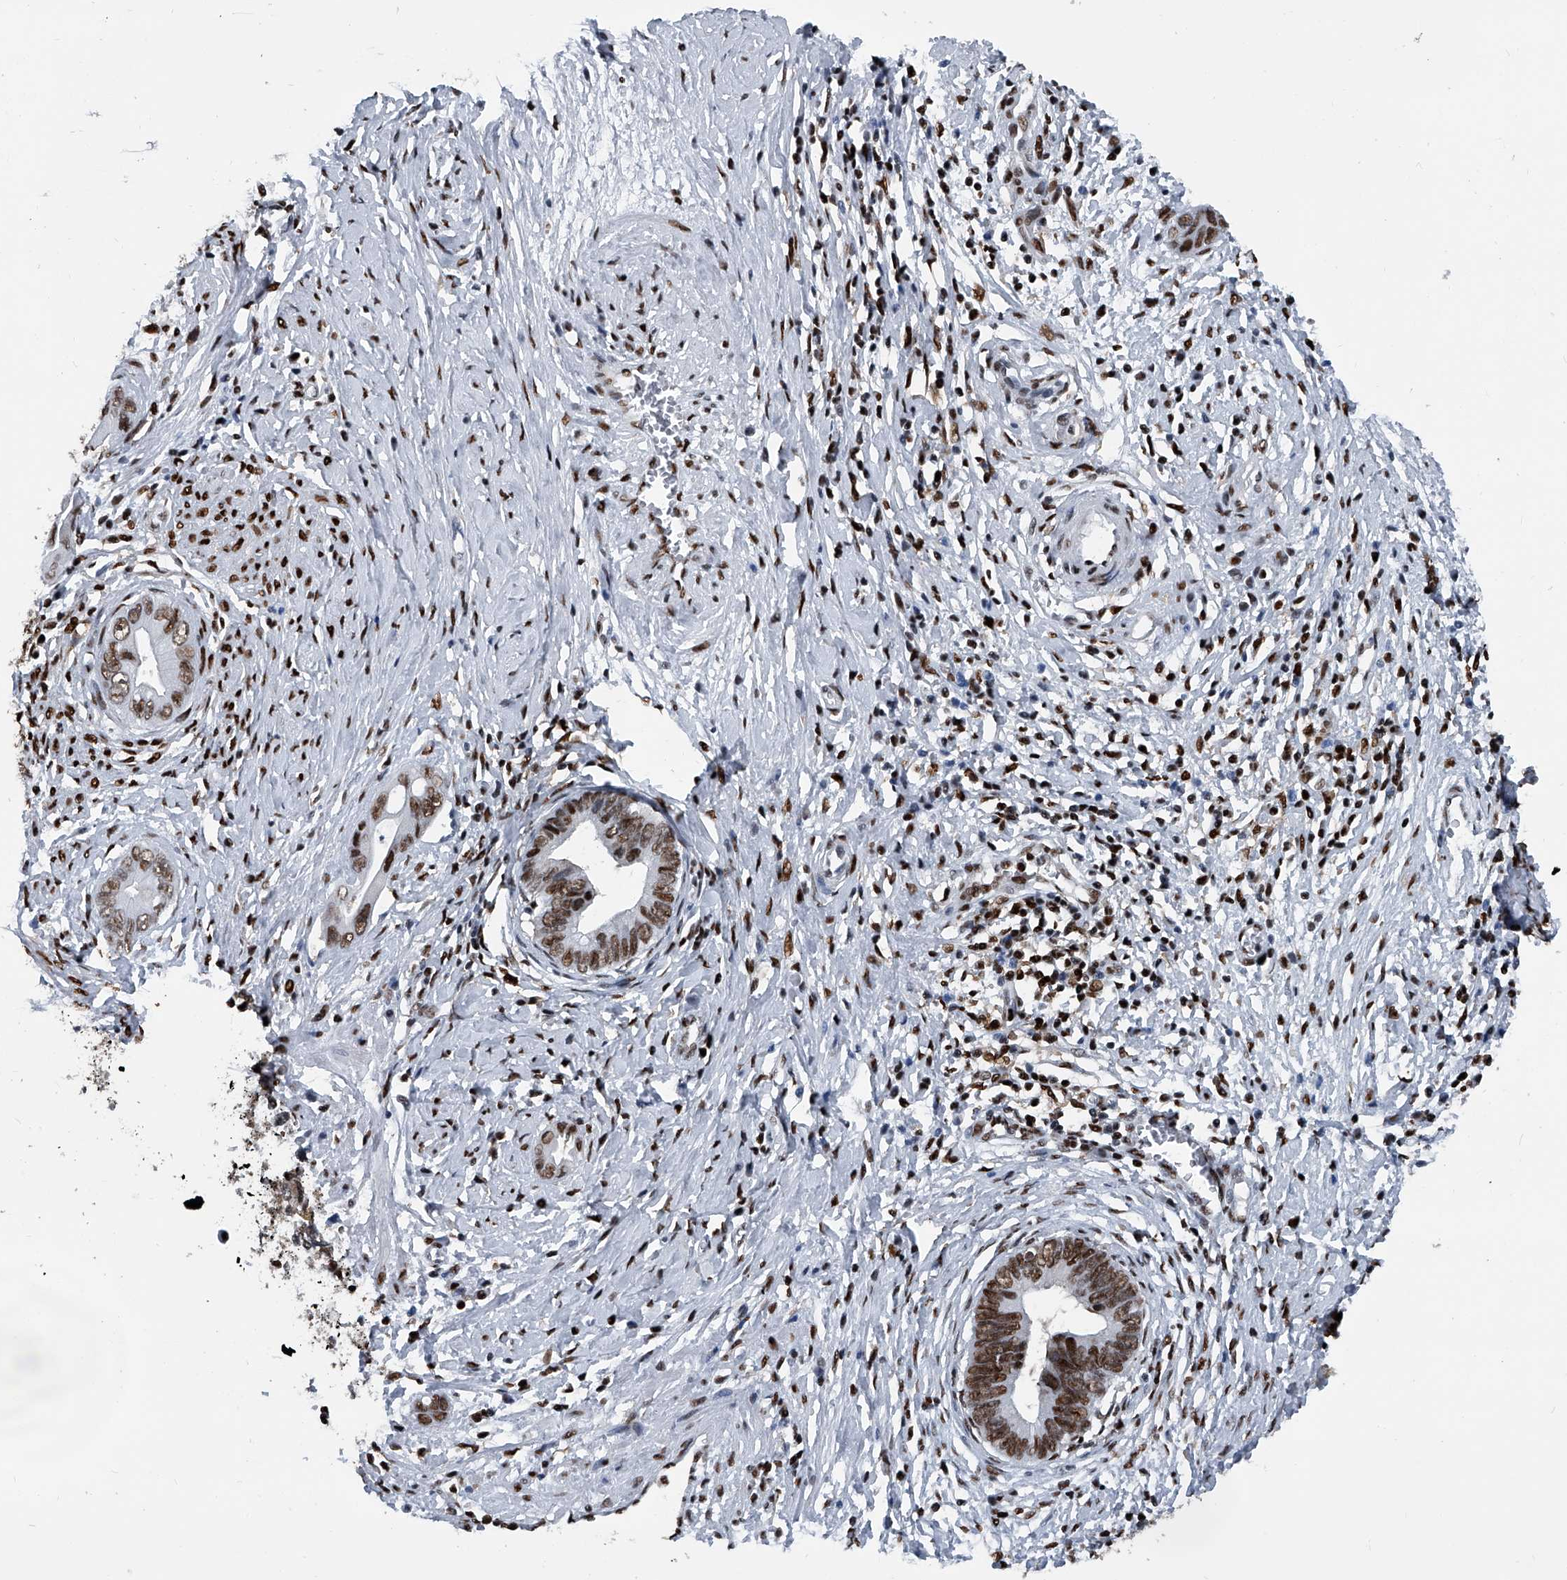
{"staining": {"intensity": "moderate", "quantity": ">75%", "location": "nuclear"}, "tissue": "cervical cancer", "cell_type": "Tumor cells", "image_type": "cancer", "snomed": [{"axis": "morphology", "description": "Adenocarcinoma, NOS"}, {"axis": "topography", "description": "Cervix"}], "caption": "Protein expression analysis of human adenocarcinoma (cervical) reveals moderate nuclear positivity in about >75% of tumor cells. Immunohistochemistry (ihc) stains the protein of interest in brown and the nuclei are stained blue.", "gene": "FKBP5", "patient": {"sex": "female", "age": 44}}